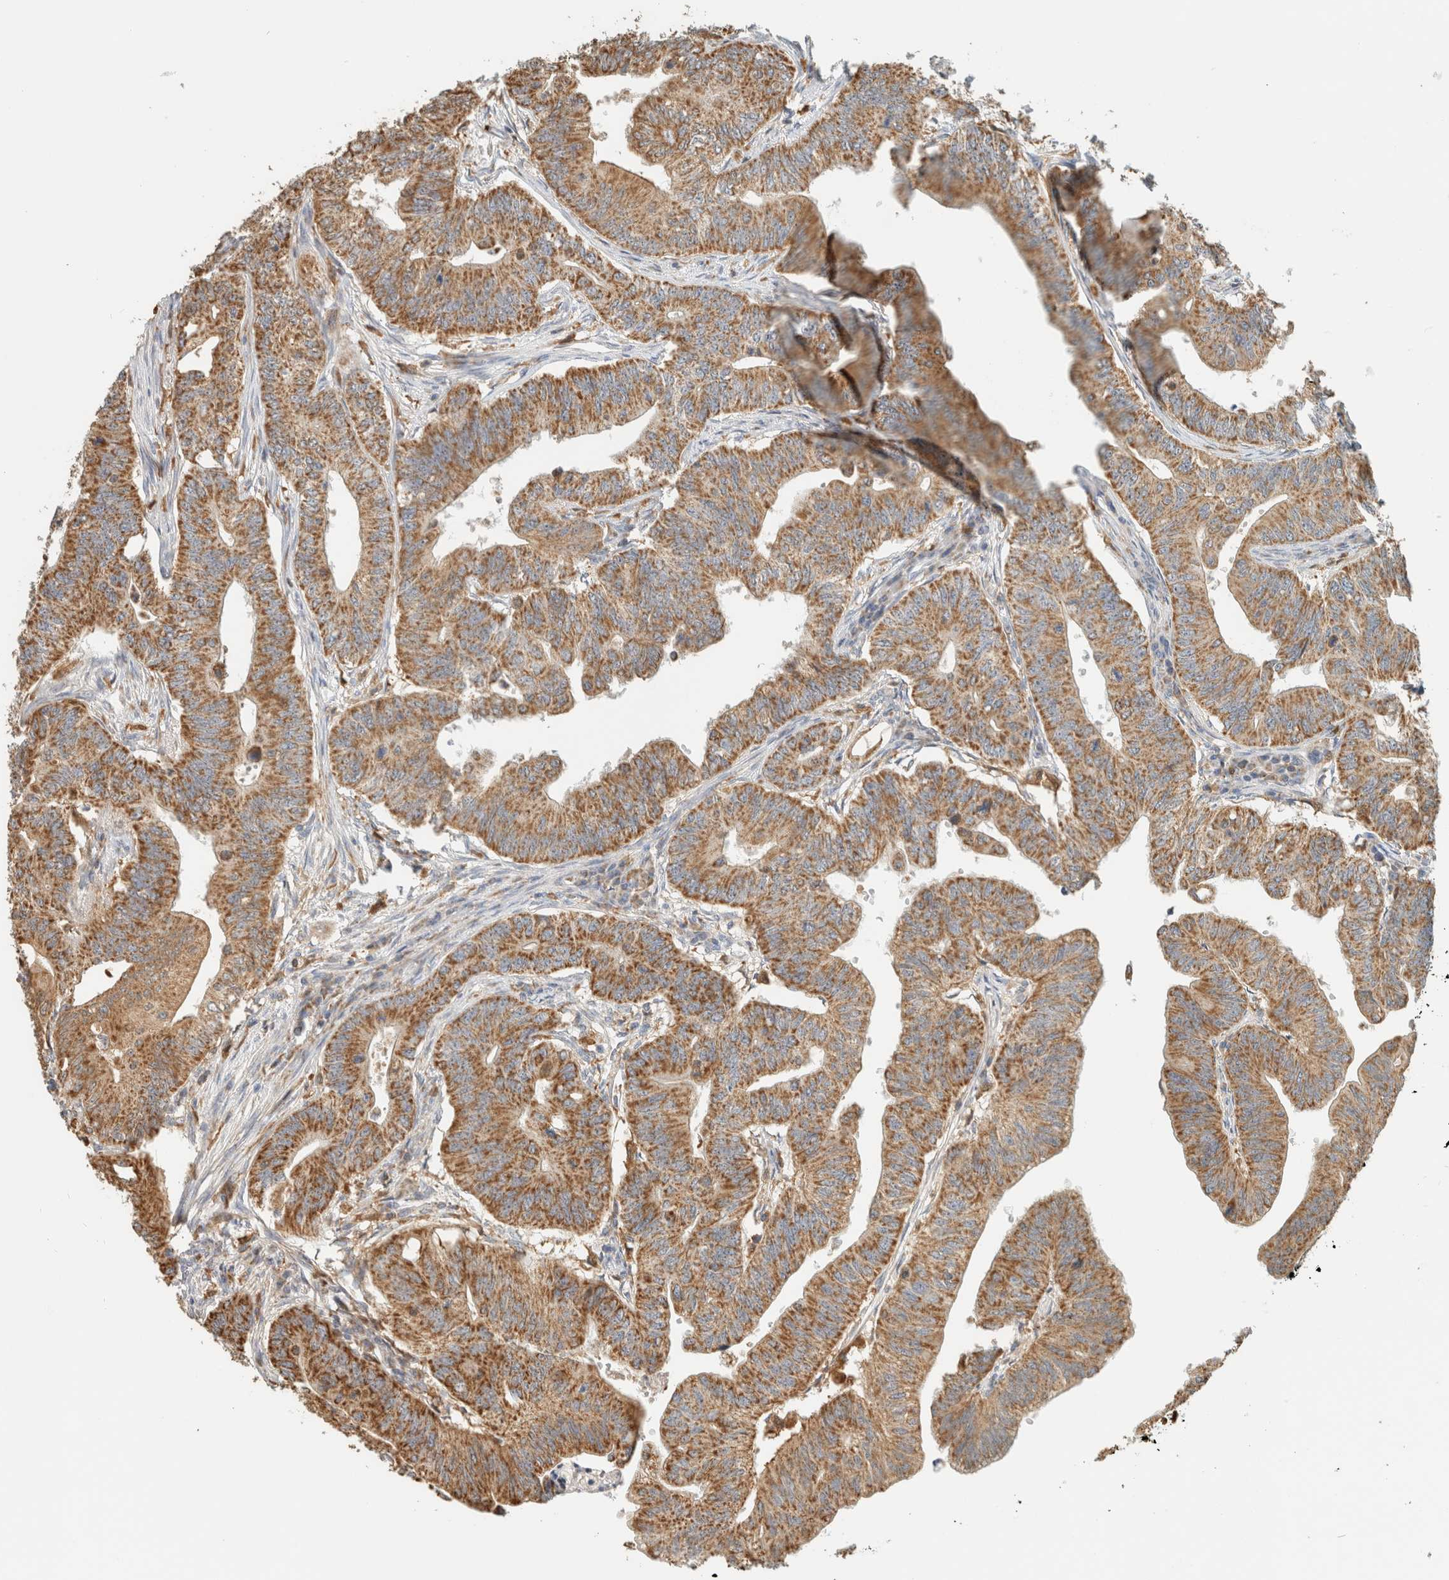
{"staining": {"intensity": "moderate", "quantity": ">75%", "location": "cytoplasmic/membranous"}, "tissue": "colorectal cancer", "cell_type": "Tumor cells", "image_type": "cancer", "snomed": [{"axis": "morphology", "description": "Adenoma, NOS"}, {"axis": "morphology", "description": "Adenocarcinoma, NOS"}, {"axis": "topography", "description": "Colon"}], "caption": "Adenoma (colorectal) stained with DAB (3,3'-diaminobenzidine) immunohistochemistry reveals medium levels of moderate cytoplasmic/membranous expression in approximately >75% of tumor cells.", "gene": "CAPG", "patient": {"sex": "male", "age": 79}}